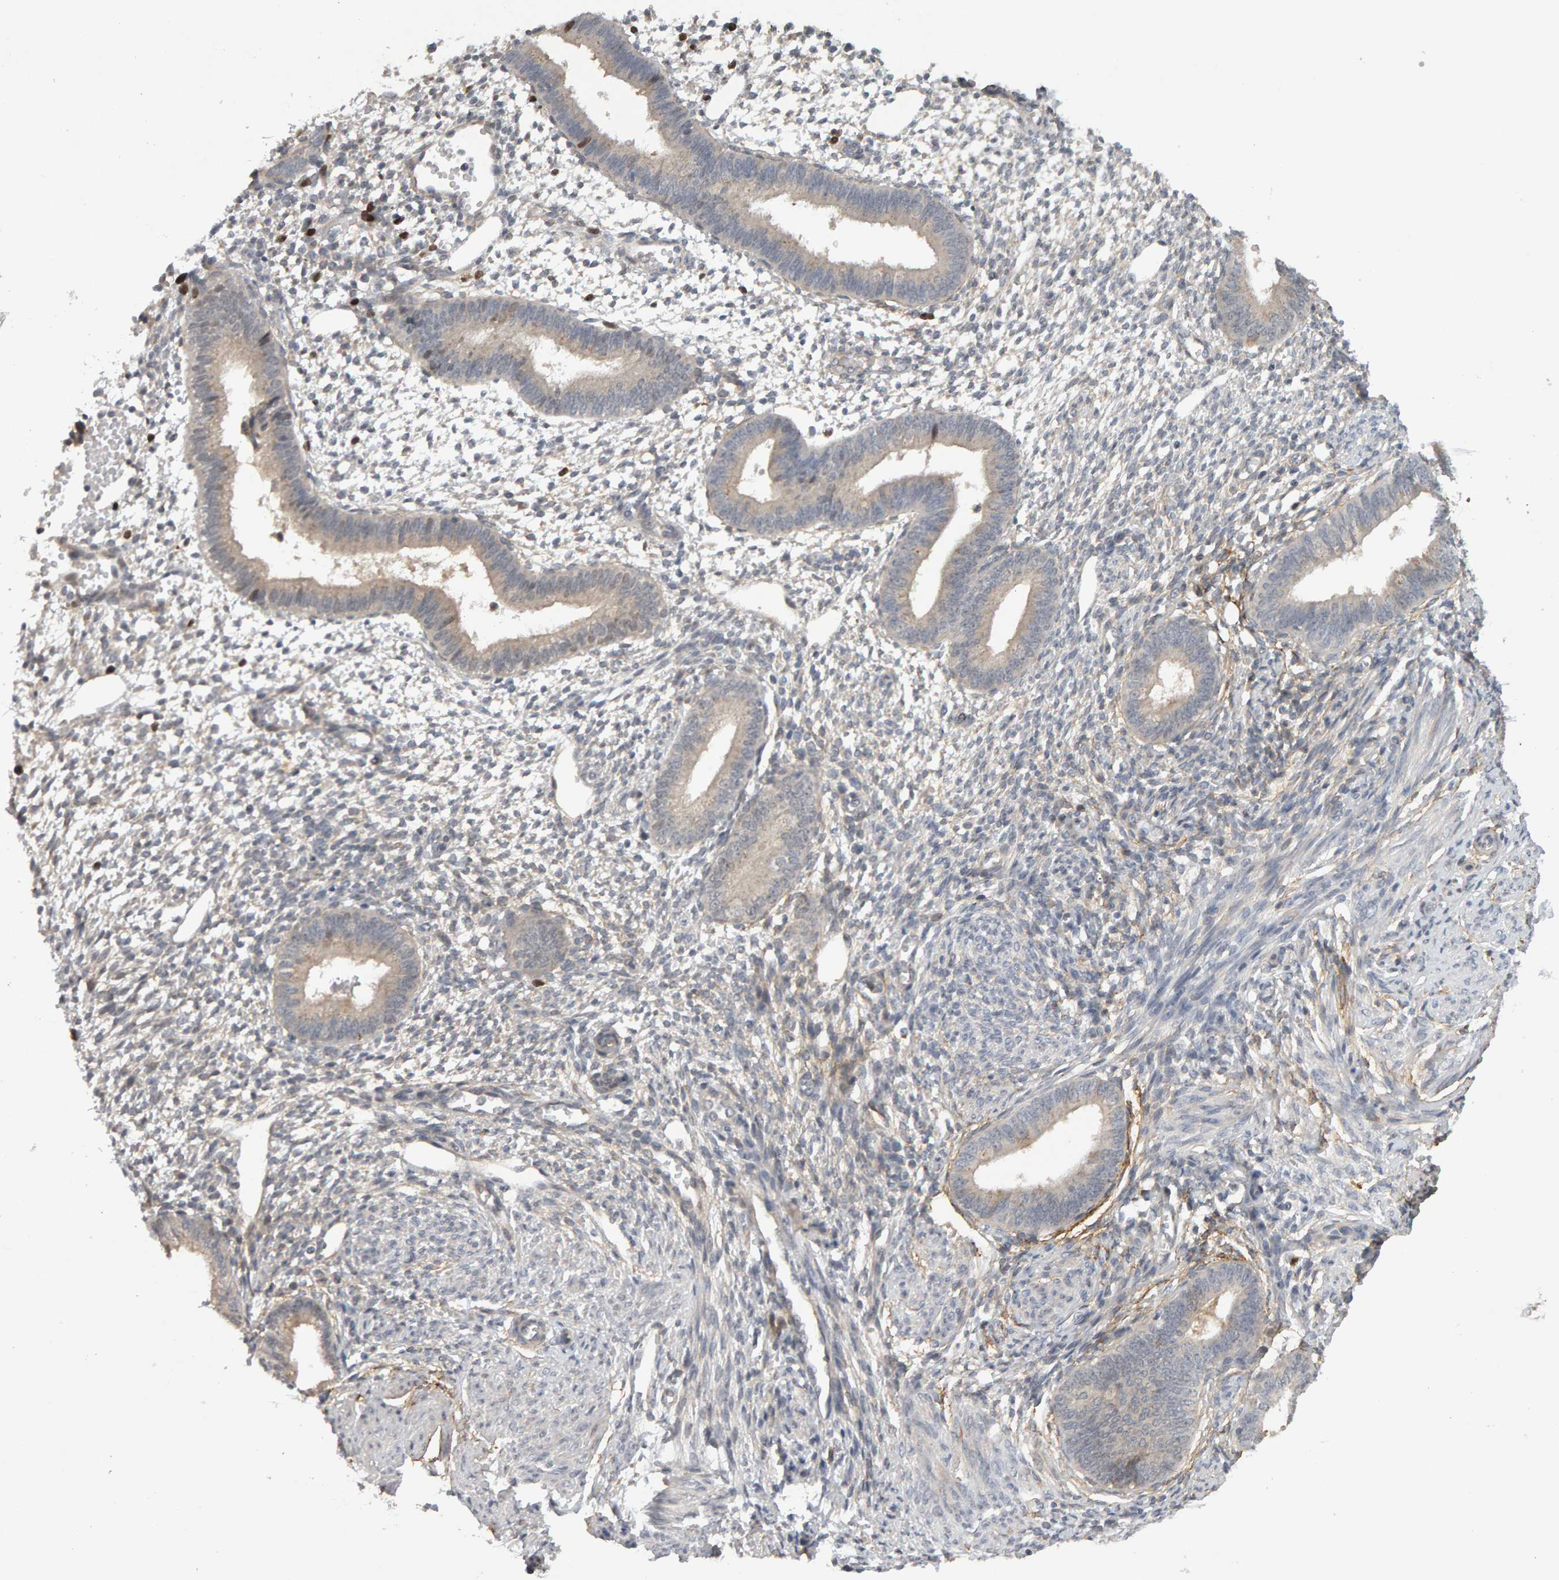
{"staining": {"intensity": "negative", "quantity": "none", "location": "none"}, "tissue": "endometrium", "cell_type": "Cells in endometrial stroma", "image_type": "normal", "snomed": [{"axis": "morphology", "description": "Normal tissue, NOS"}, {"axis": "topography", "description": "Endometrium"}], "caption": "IHC of benign human endometrium displays no positivity in cells in endometrial stroma. (Immunohistochemistry, brightfield microscopy, high magnification).", "gene": "CDCA5", "patient": {"sex": "female", "age": 46}}